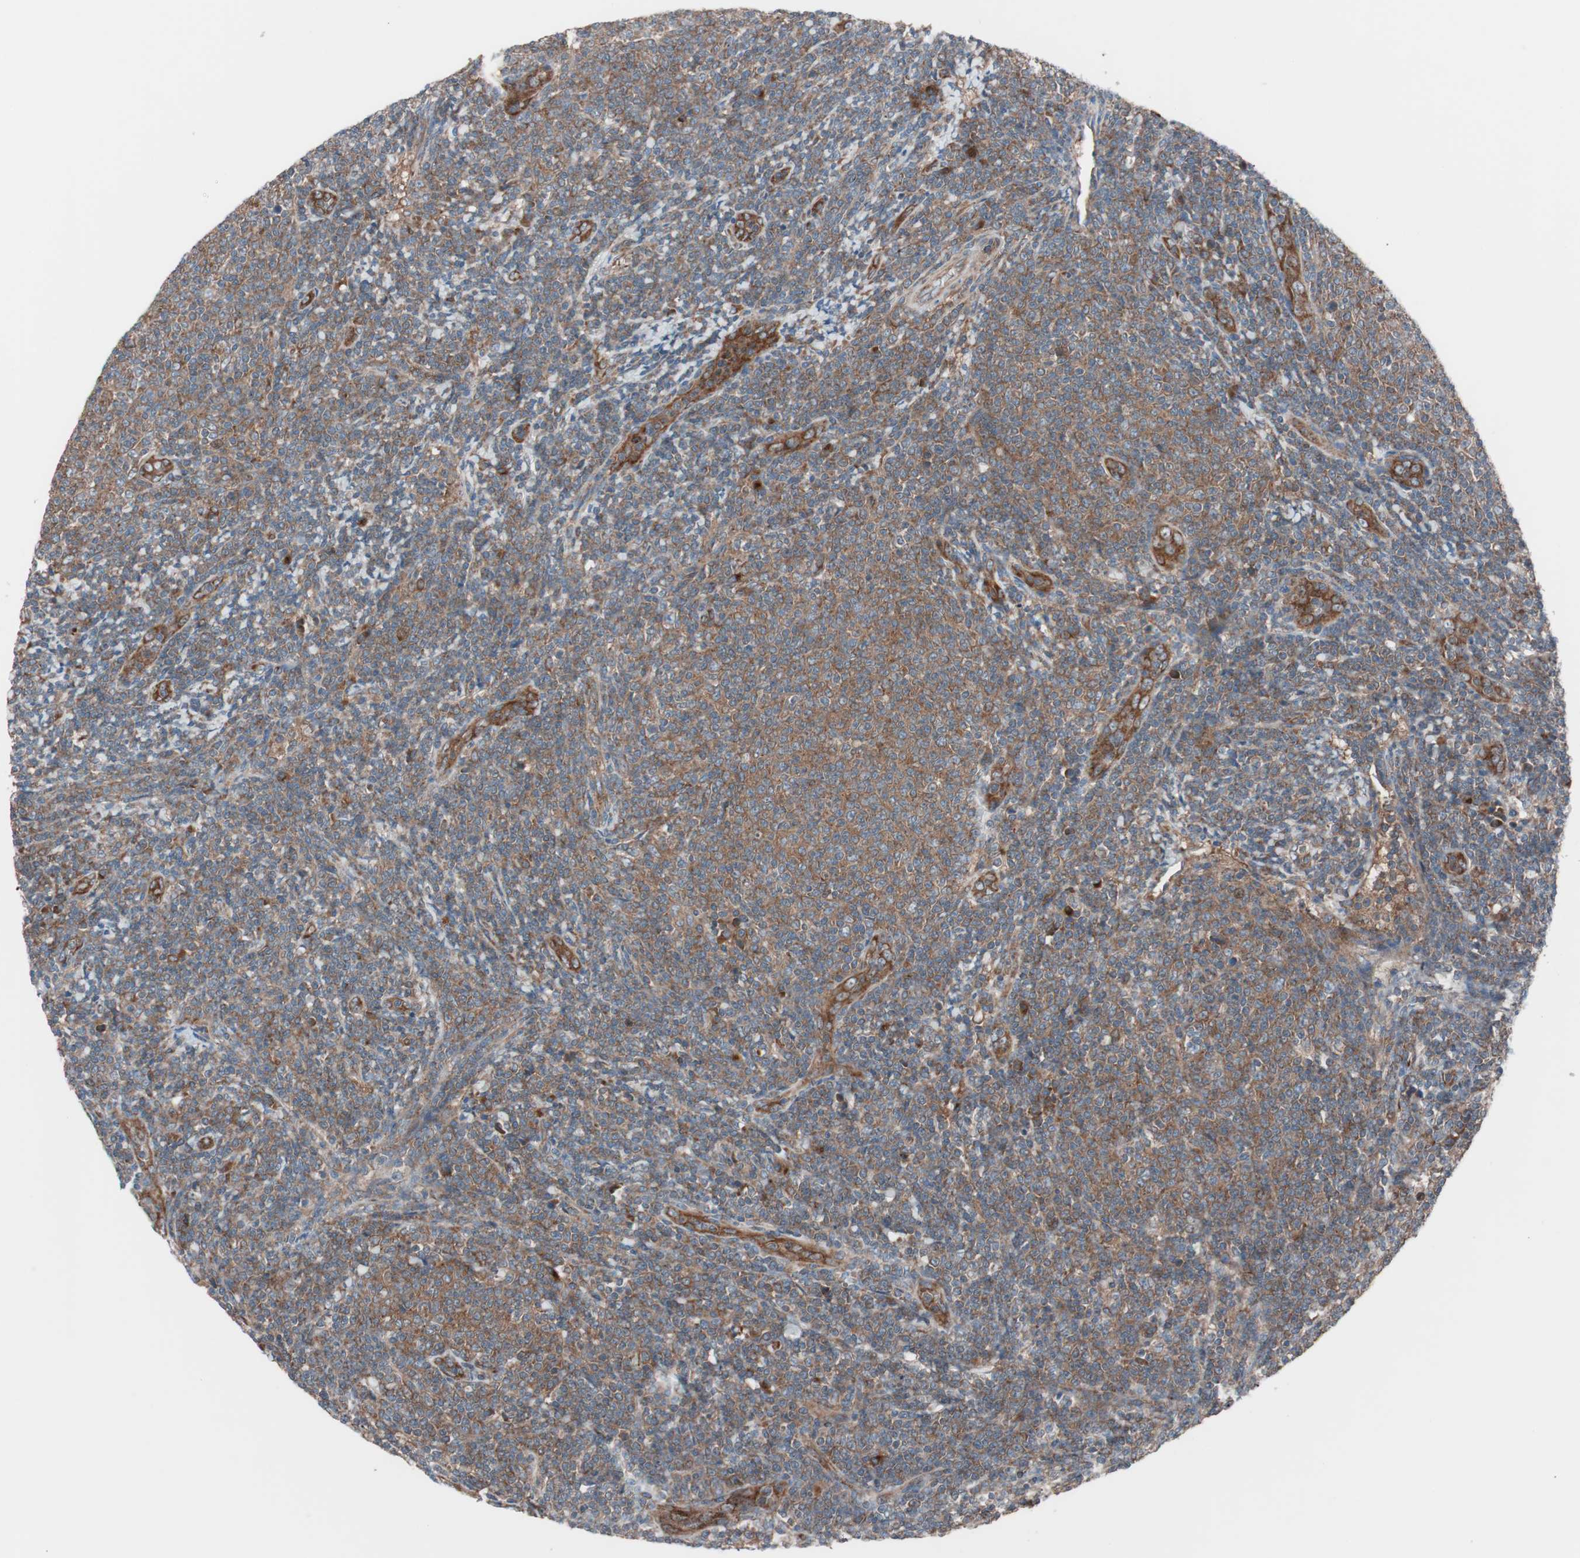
{"staining": {"intensity": "moderate", "quantity": ">75%", "location": "cytoplasmic/membranous"}, "tissue": "lymphoma", "cell_type": "Tumor cells", "image_type": "cancer", "snomed": [{"axis": "morphology", "description": "Malignant lymphoma, non-Hodgkin's type, Low grade"}, {"axis": "topography", "description": "Lymph node"}], "caption": "IHC of human lymphoma demonstrates medium levels of moderate cytoplasmic/membranous staining in approximately >75% of tumor cells.", "gene": "SEC31A", "patient": {"sex": "male", "age": 66}}